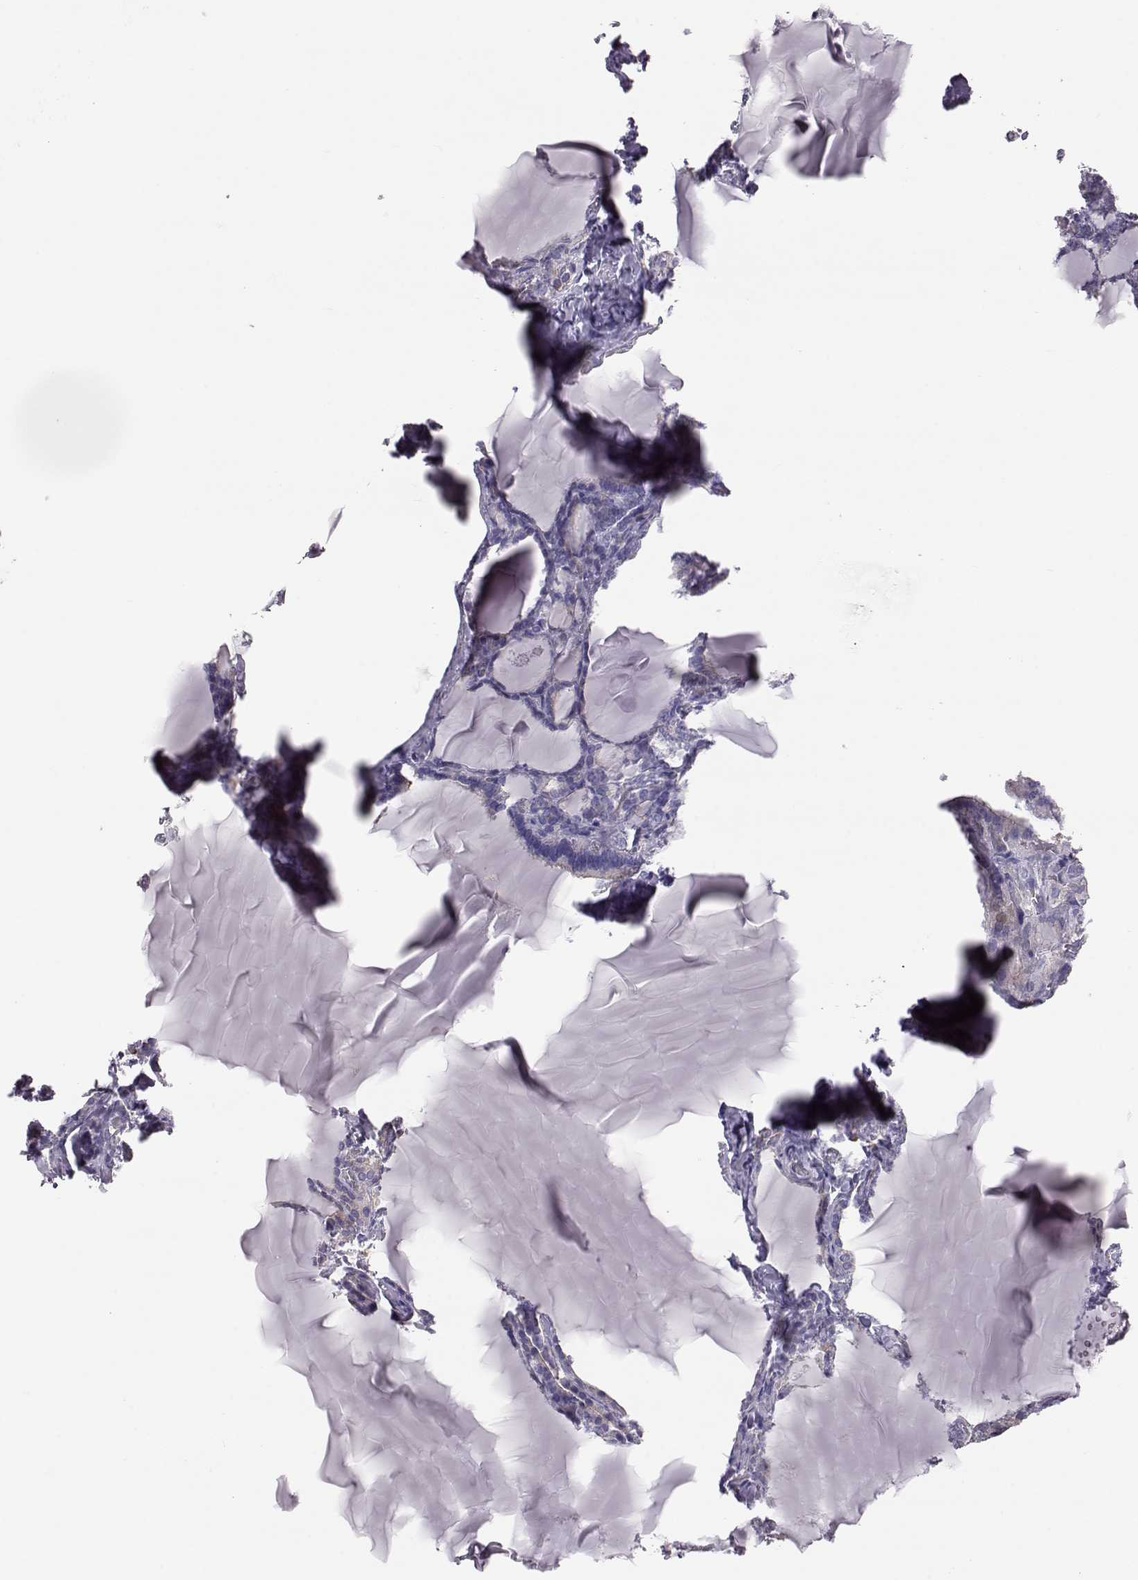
{"staining": {"intensity": "negative", "quantity": "none", "location": "none"}, "tissue": "thyroid gland", "cell_type": "Glandular cells", "image_type": "normal", "snomed": [{"axis": "morphology", "description": "Normal tissue, NOS"}, {"axis": "morphology", "description": "Hyperplasia, NOS"}, {"axis": "topography", "description": "Thyroid gland"}], "caption": "The image exhibits no staining of glandular cells in unremarkable thyroid gland.", "gene": "ADGRG5", "patient": {"sex": "female", "age": 27}}